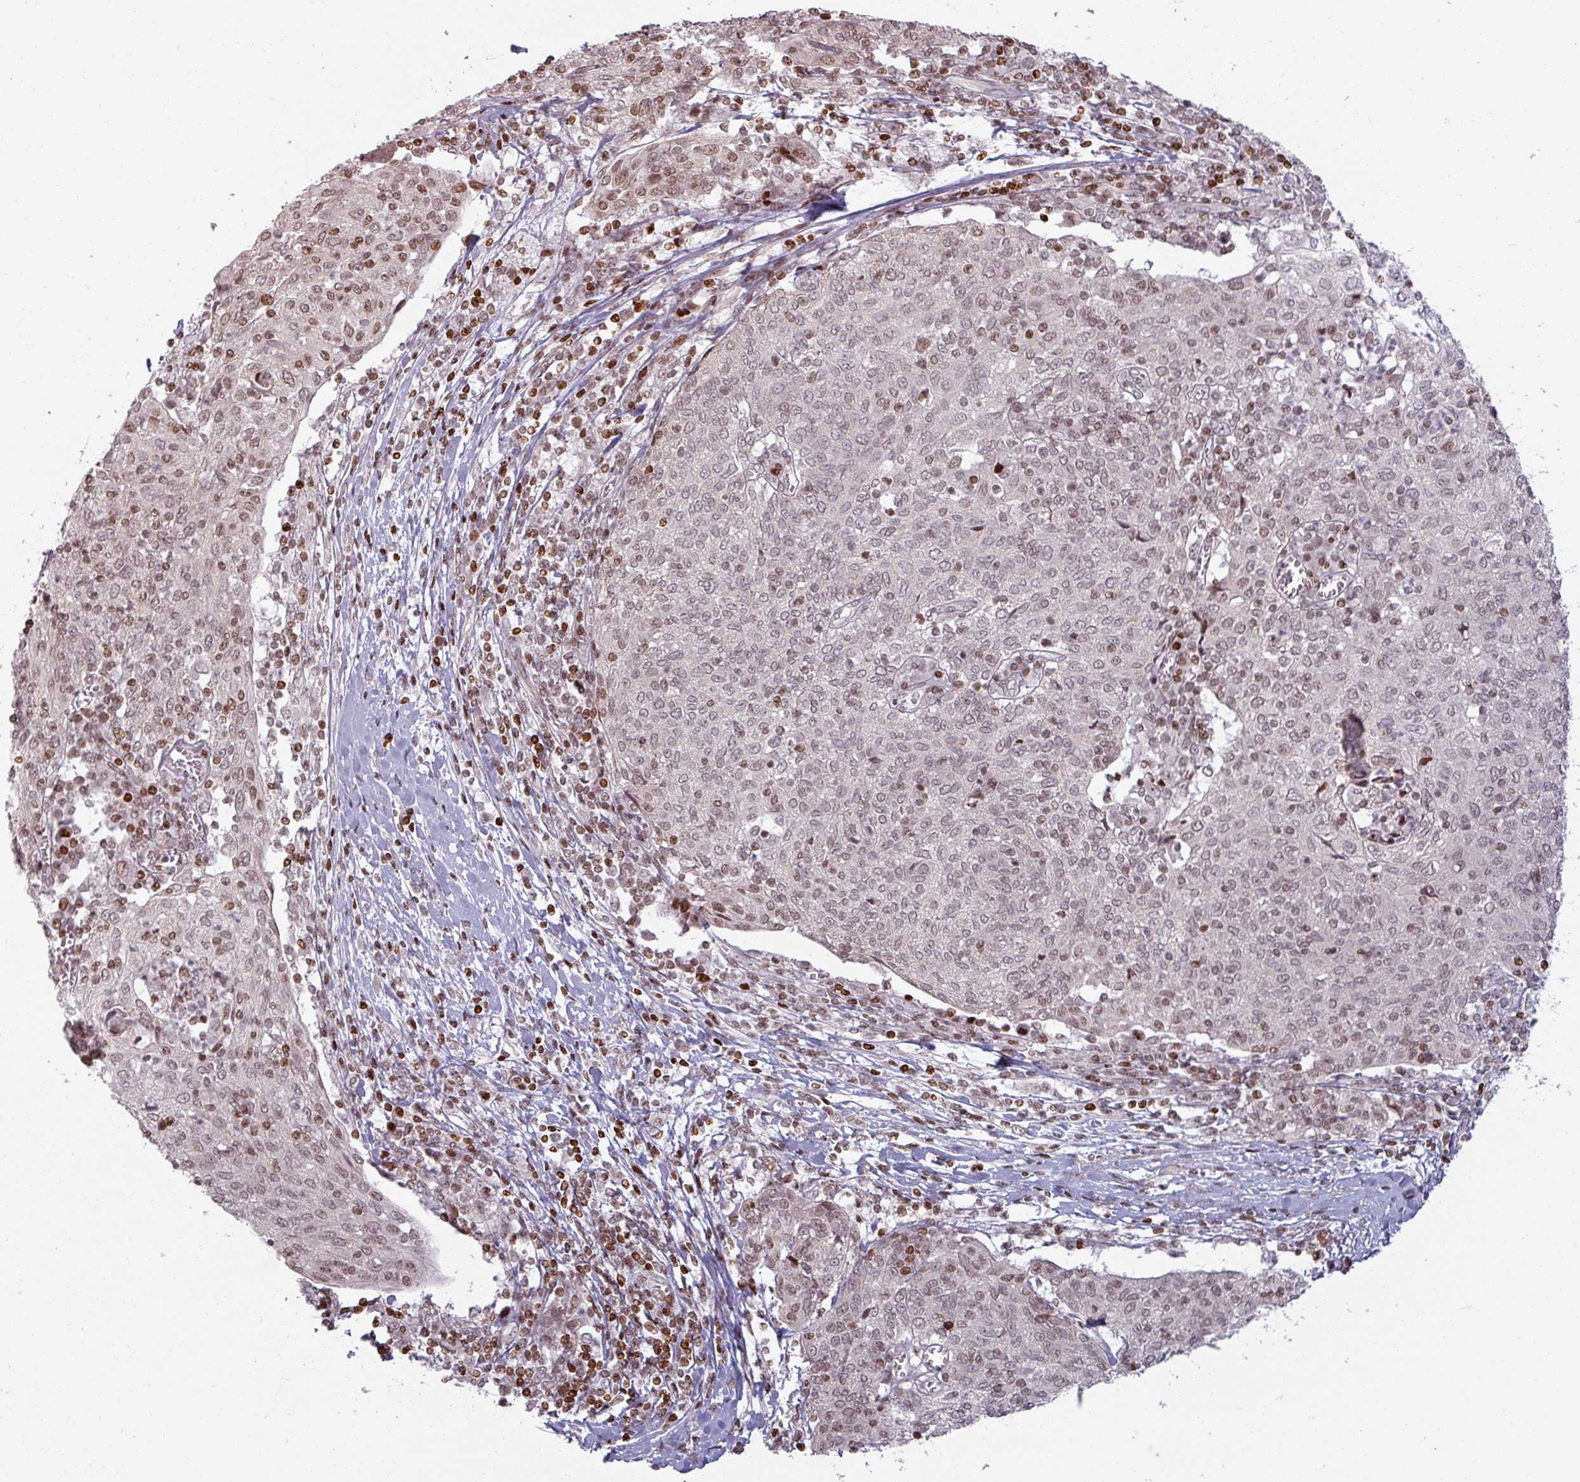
{"staining": {"intensity": "moderate", "quantity": ">75%", "location": "nuclear"}, "tissue": "cervical cancer", "cell_type": "Tumor cells", "image_type": "cancer", "snomed": [{"axis": "morphology", "description": "Squamous cell carcinoma, NOS"}, {"axis": "topography", "description": "Cervix"}], "caption": "Brown immunohistochemical staining in squamous cell carcinoma (cervical) demonstrates moderate nuclear expression in approximately >75% of tumor cells. Nuclei are stained in blue.", "gene": "NCOR1", "patient": {"sex": "female", "age": 52}}